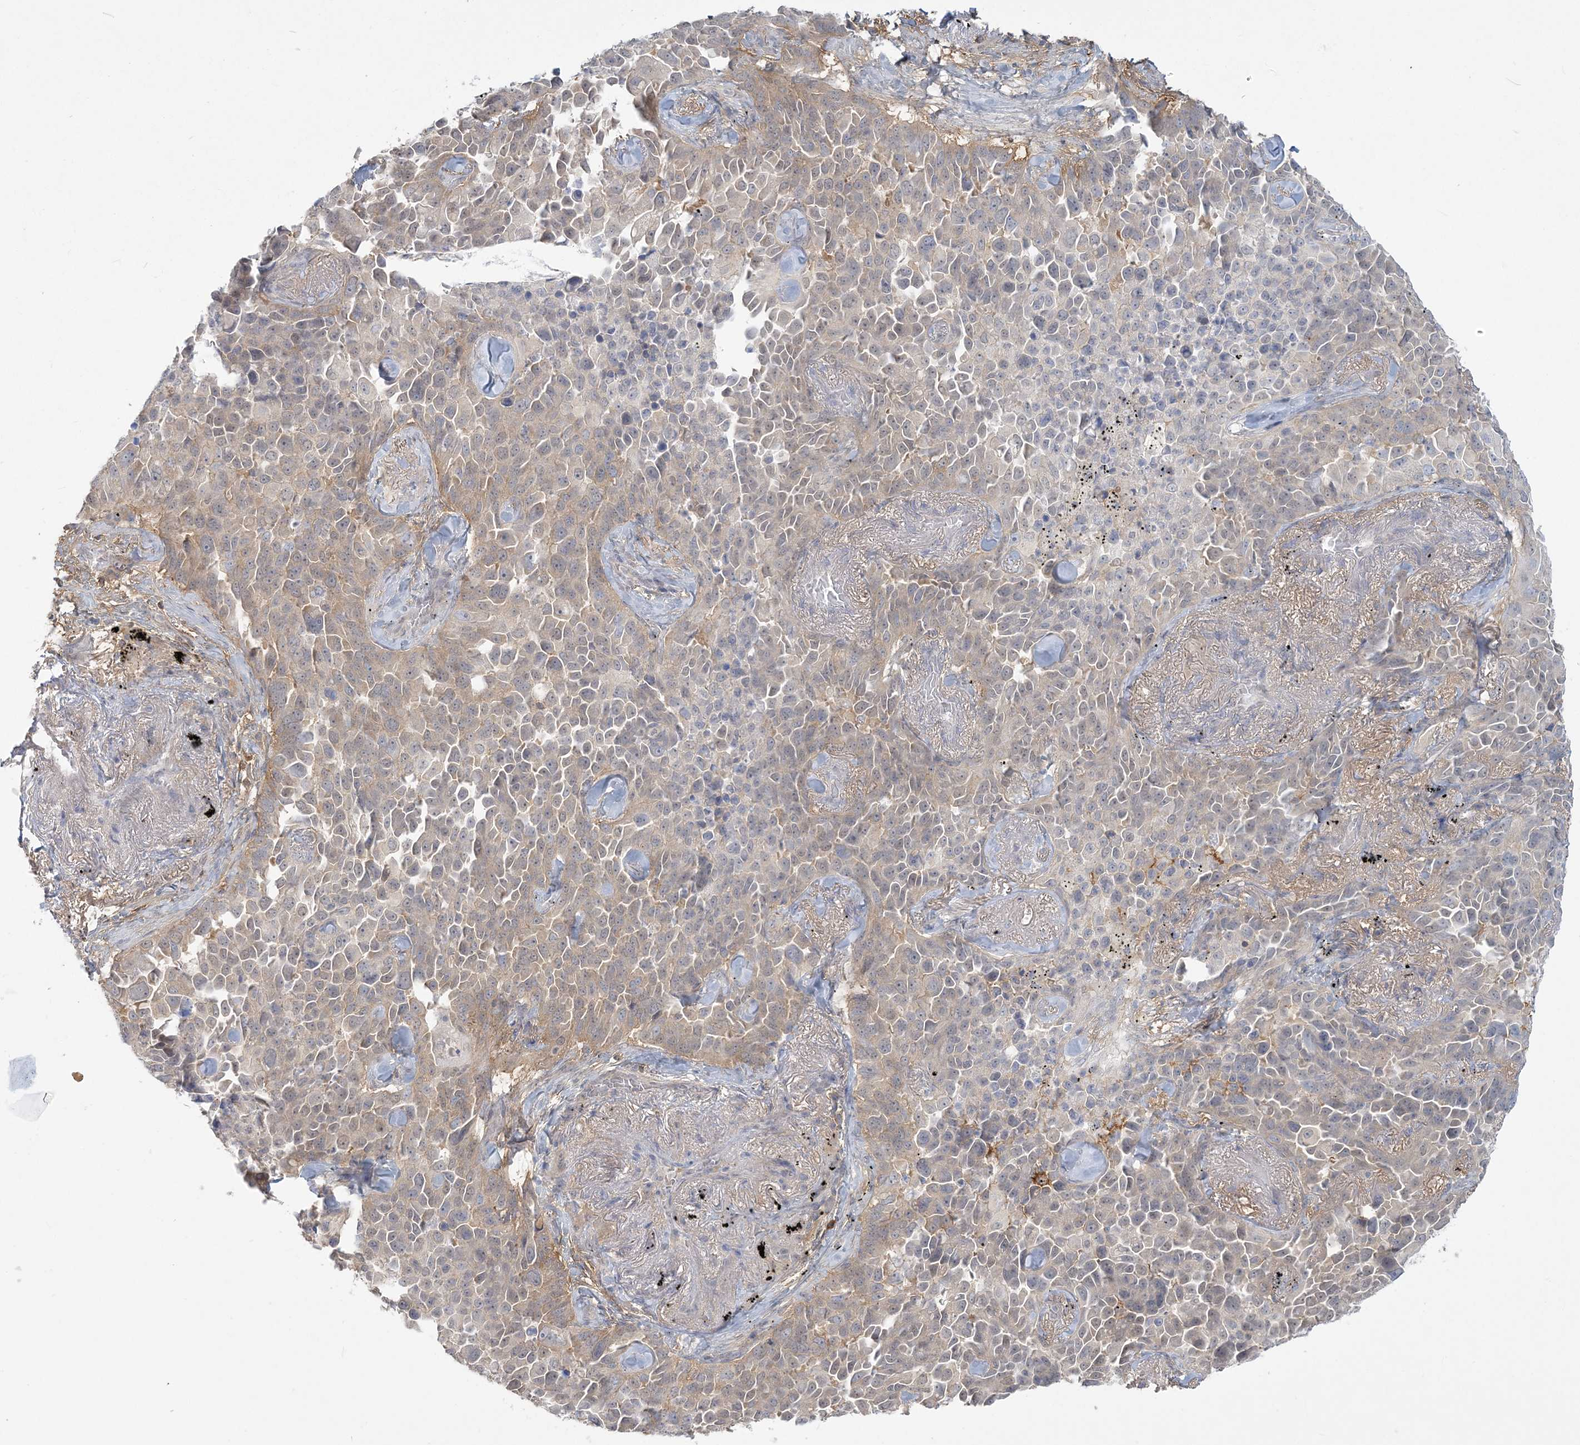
{"staining": {"intensity": "weak", "quantity": ">75%", "location": "cytoplasmic/membranous,nuclear"}, "tissue": "lung cancer", "cell_type": "Tumor cells", "image_type": "cancer", "snomed": [{"axis": "morphology", "description": "Adenocarcinoma, NOS"}, {"axis": "topography", "description": "Lung"}], "caption": "DAB (3,3'-diaminobenzidine) immunohistochemical staining of human lung cancer (adenocarcinoma) shows weak cytoplasmic/membranous and nuclear protein staining in about >75% of tumor cells.", "gene": "ANKS1A", "patient": {"sex": "female", "age": 67}}